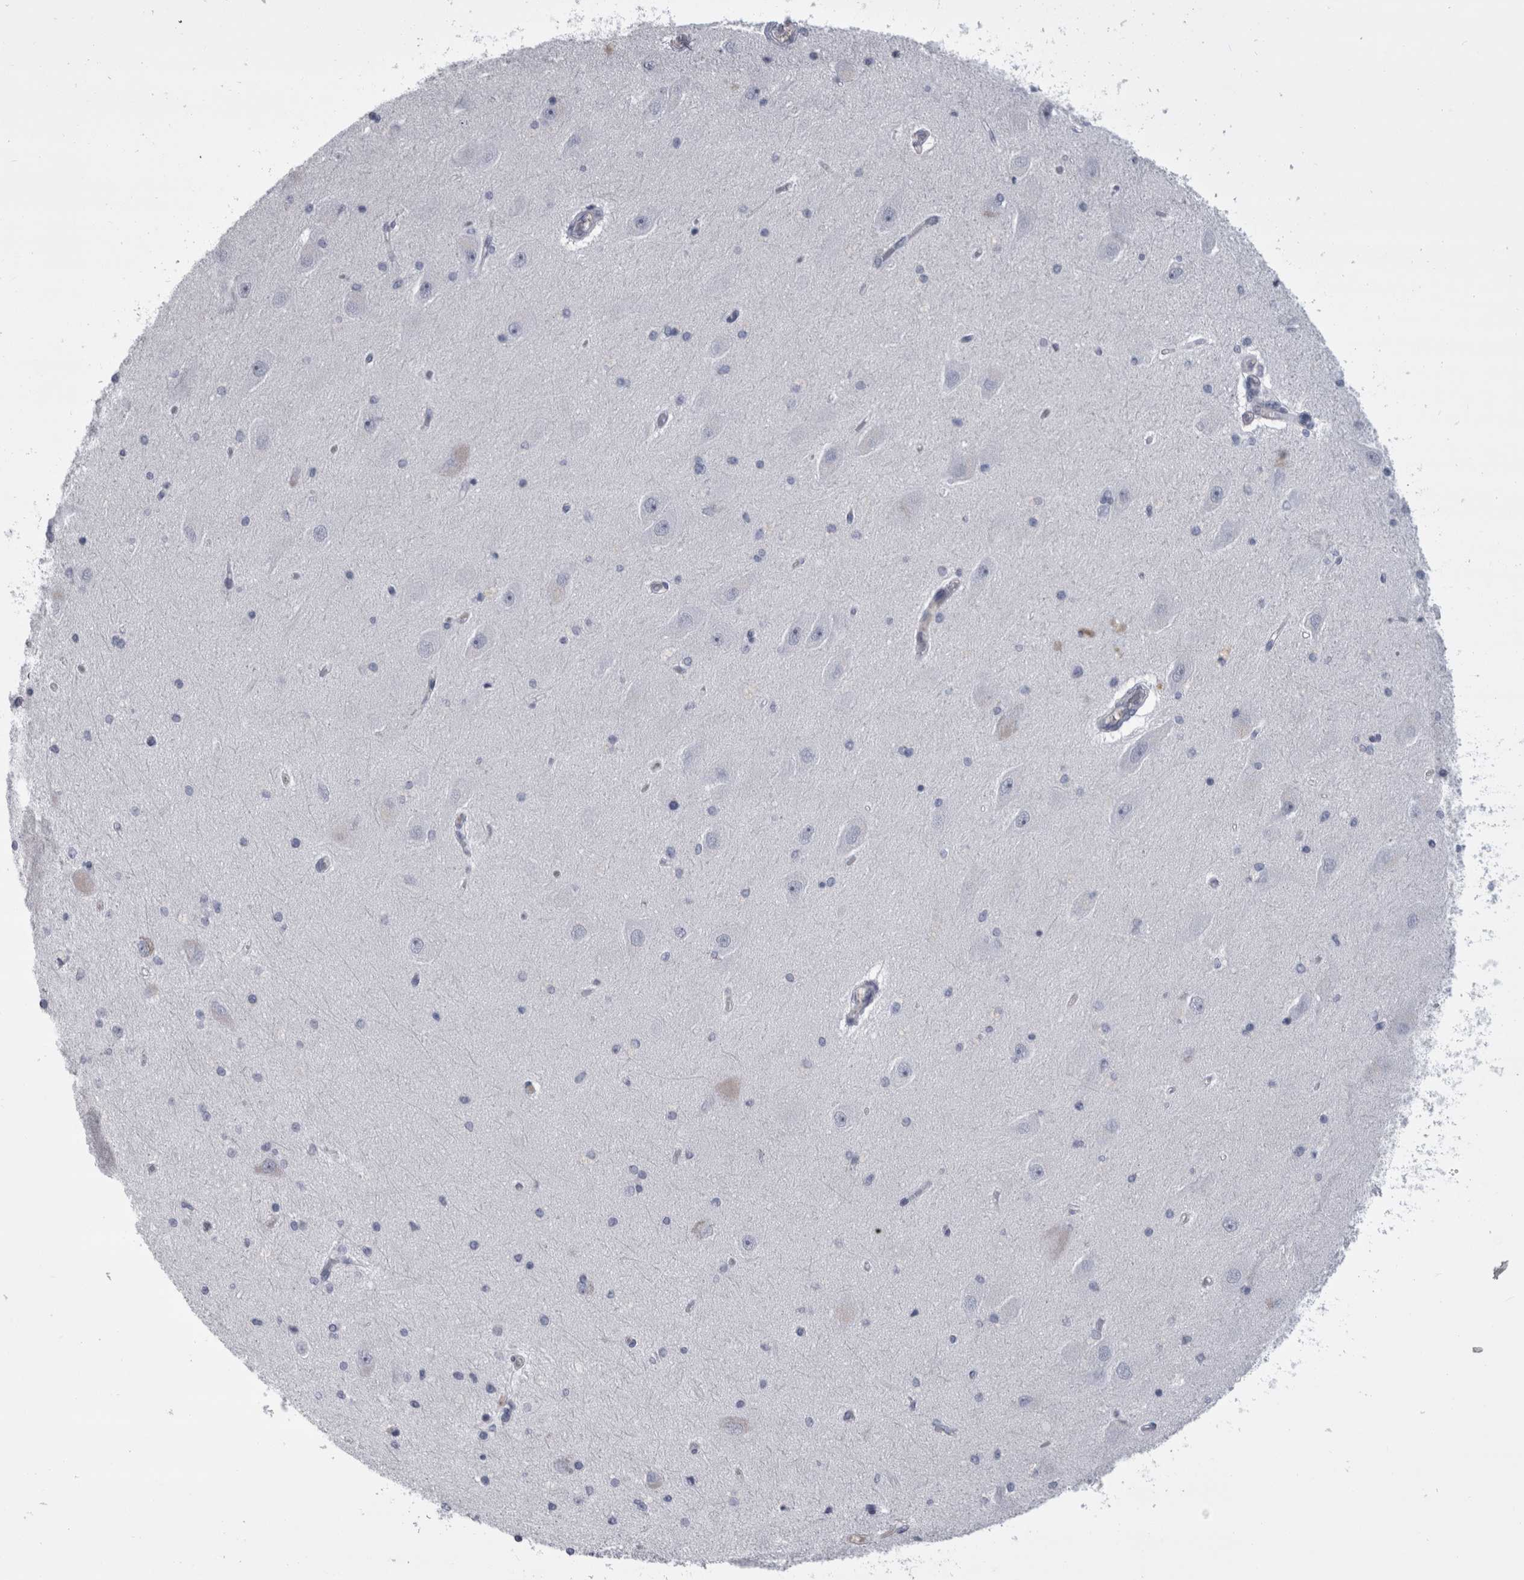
{"staining": {"intensity": "negative", "quantity": "none", "location": "none"}, "tissue": "hippocampus", "cell_type": "Glial cells", "image_type": "normal", "snomed": [{"axis": "morphology", "description": "Normal tissue, NOS"}, {"axis": "topography", "description": "Hippocampus"}], "caption": "Glial cells are negative for protein expression in benign human hippocampus. (DAB immunohistochemistry (IHC) visualized using brightfield microscopy, high magnification).", "gene": "PAX5", "patient": {"sex": "female", "age": 54}}